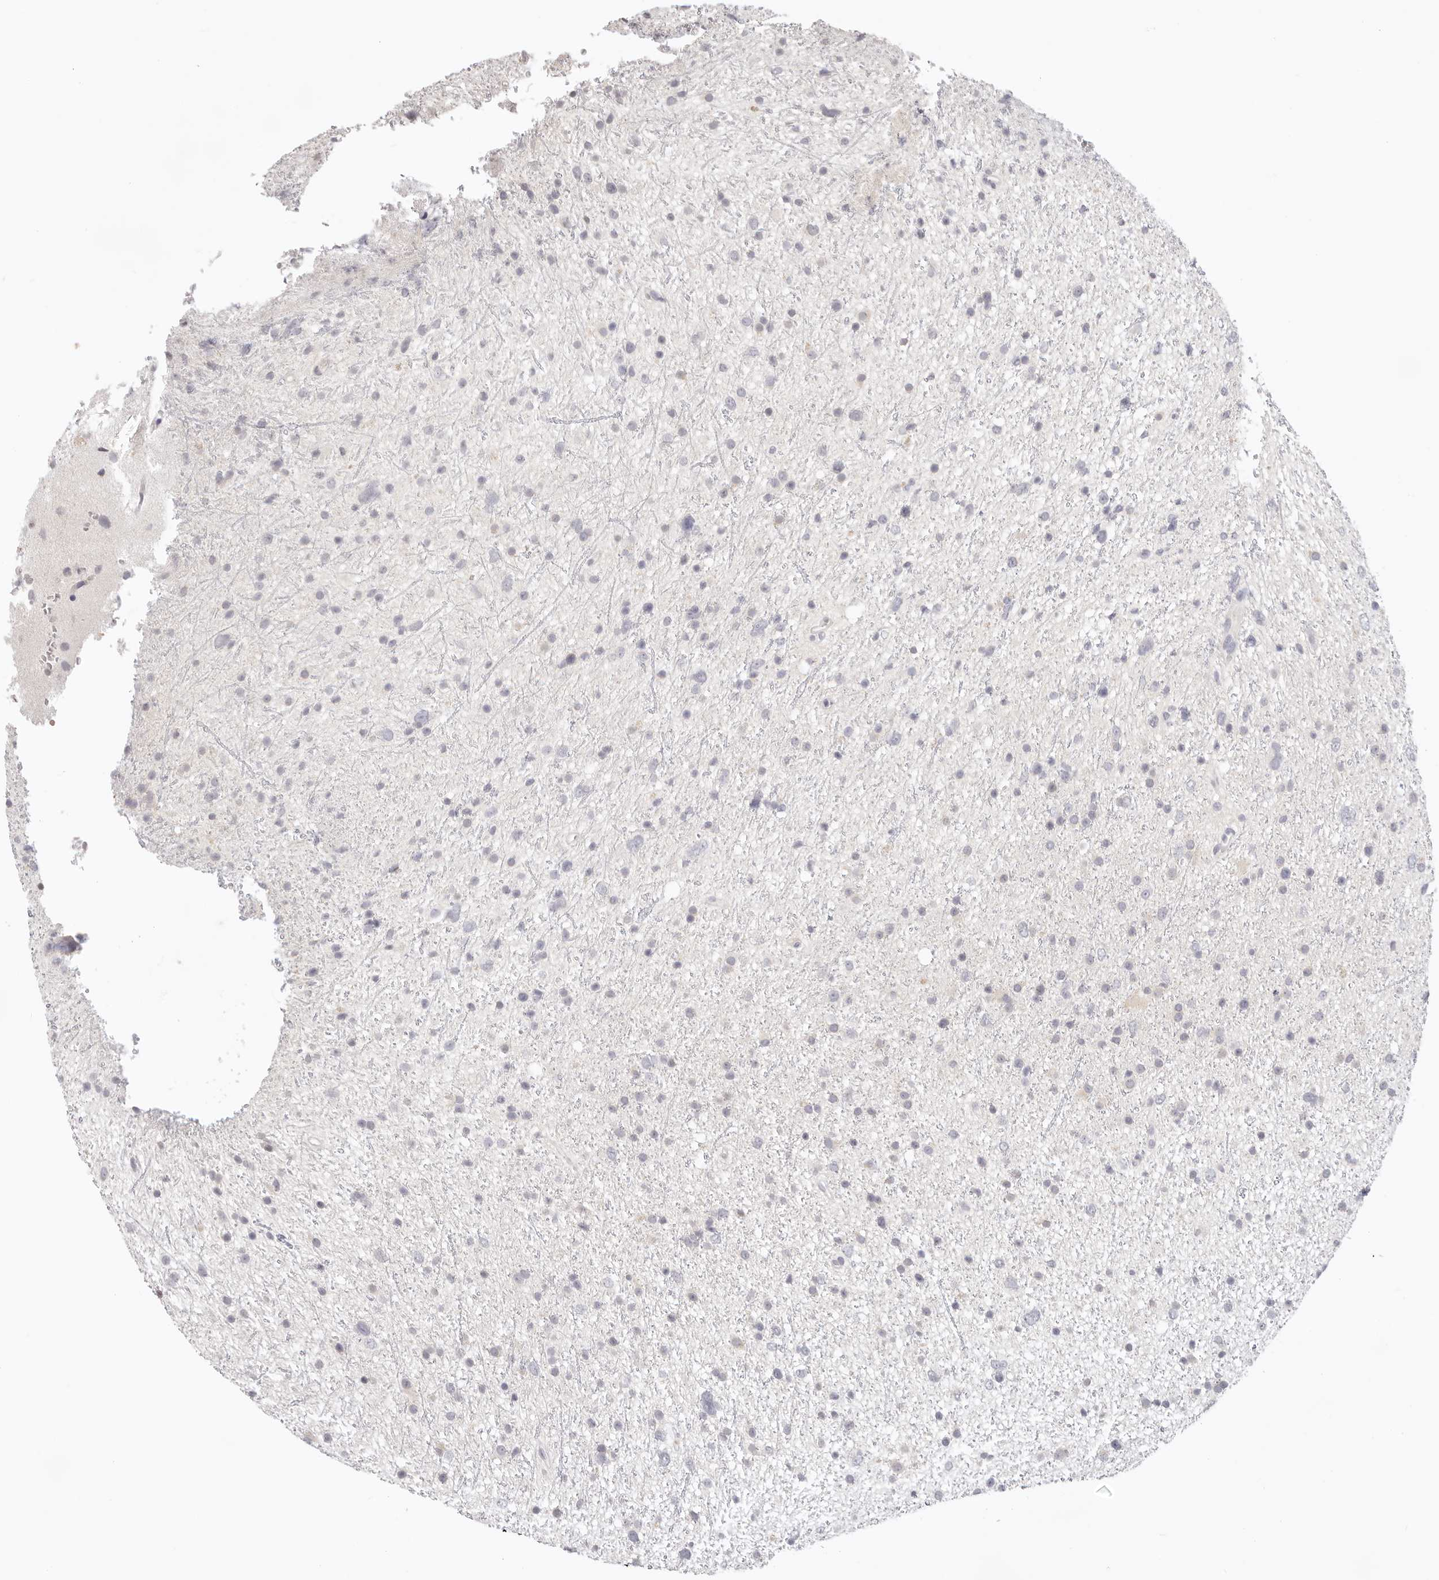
{"staining": {"intensity": "negative", "quantity": "none", "location": "none"}, "tissue": "glioma", "cell_type": "Tumor cells", "image_type": "cancer", "snomed": [{"axis": "morphology", "description": "Glioma, malignant, Low grade"}, {"axis": "topography", "description": "Cerebral cortex"}], "caption": "There is no significant expression in tumor cells of malignant low-grade glioma. Brightfield microscopy of IHC stained with DAB (brown) and hematoxylin (blue), captured at high magnification.", "gene": "GGPS1", "patient": {"sex": "female", "age": 39}}